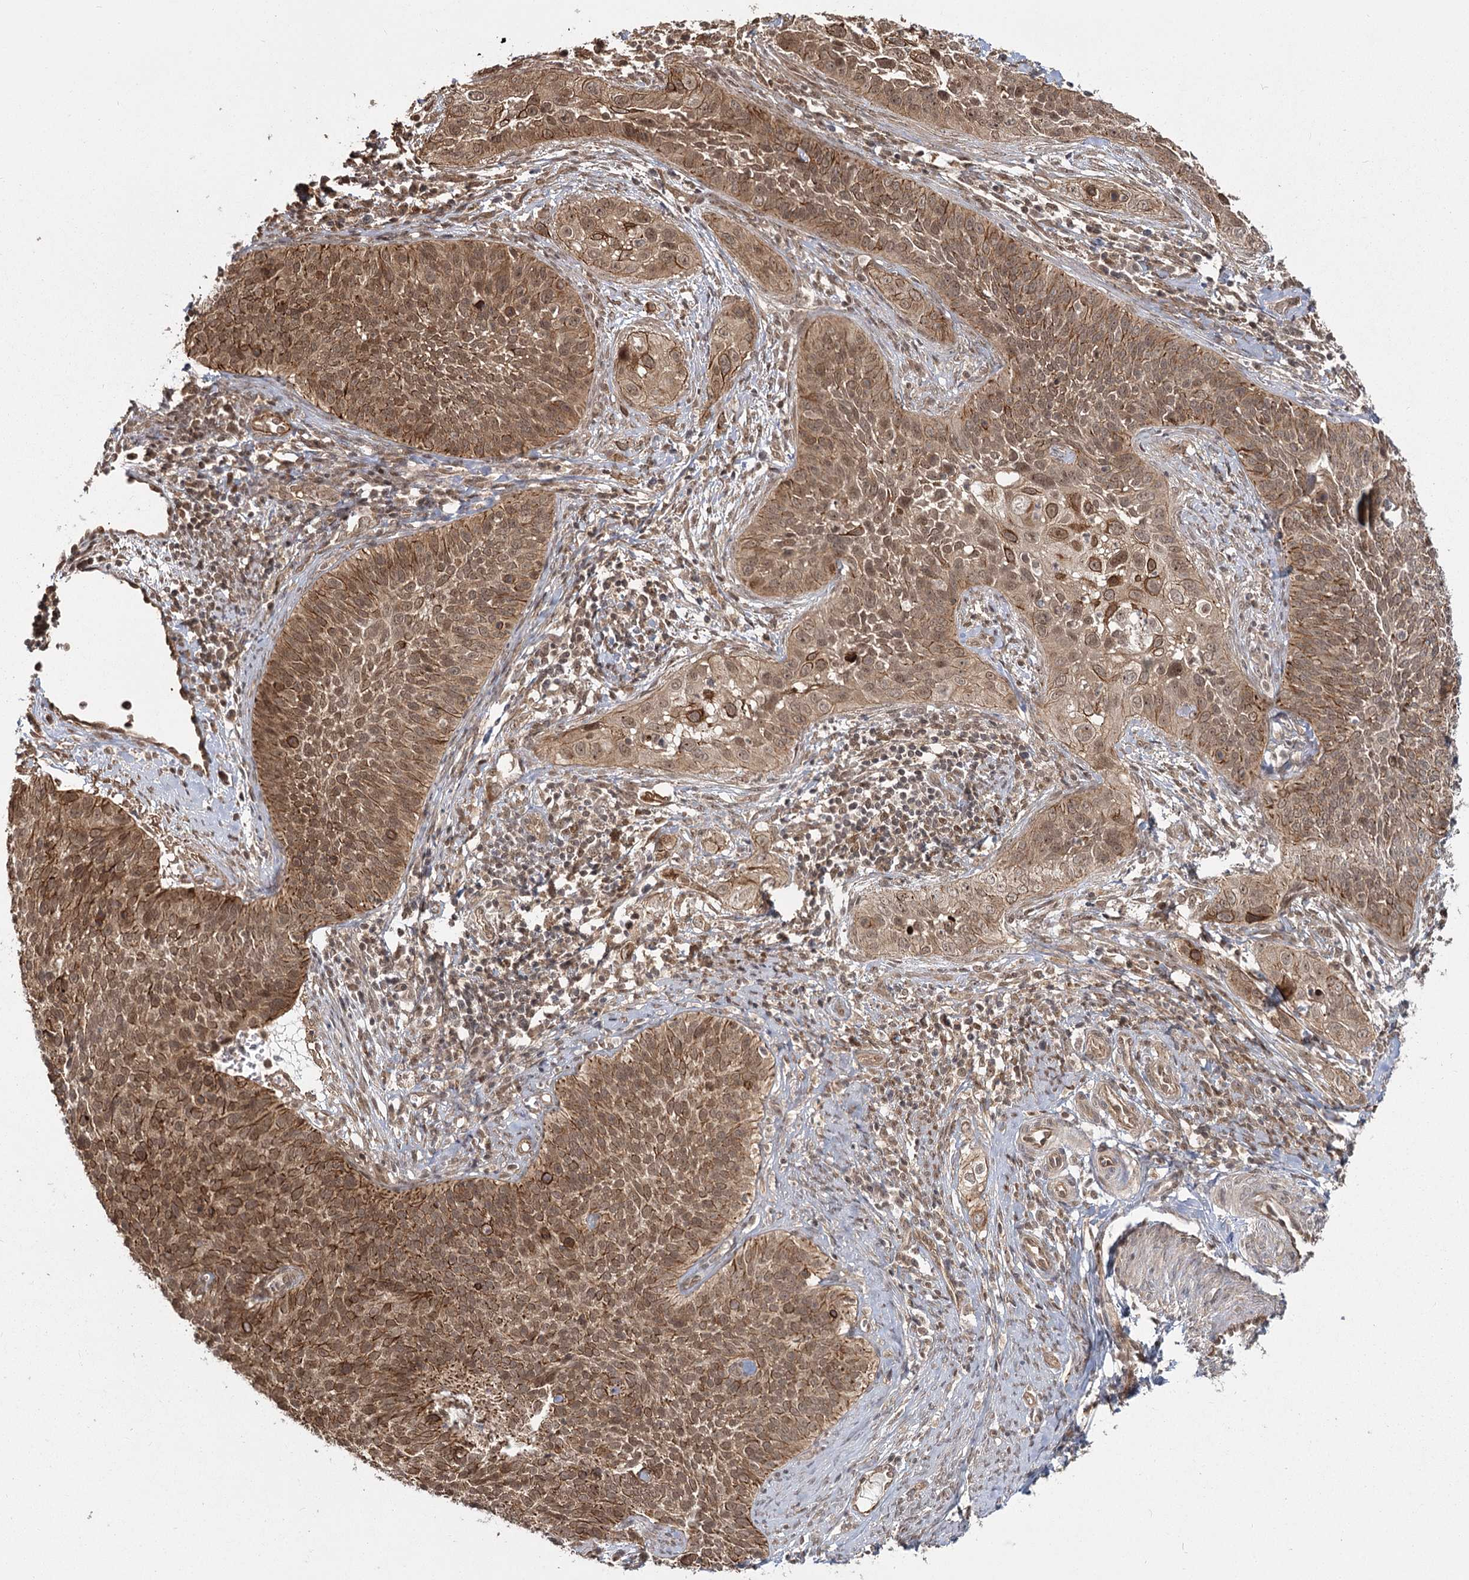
{"staining": {"intensity": "strong", "quantity": ">75%", "location": "cytoplasmic/membranous,nuclear"}, "tissue": "cervical cancer", "cell_type": "Tumor cells", "image_type": "cancer", "snomed": [{"axis": "morphology", "description": "Squamous cell carcinoma, NOS"}, {"axis": "topography", "description": "Cervix"}], "caption": "Approximately >75% of tumor cells in human cervical squamous cell carcinoma demonstrate strong cytoplasmic/membranous and nuclear protein staining as visualized by brown immunohistochemical staining.", "gene": "R3HDM2", "patient": {"sex": "female", "age": 34}}